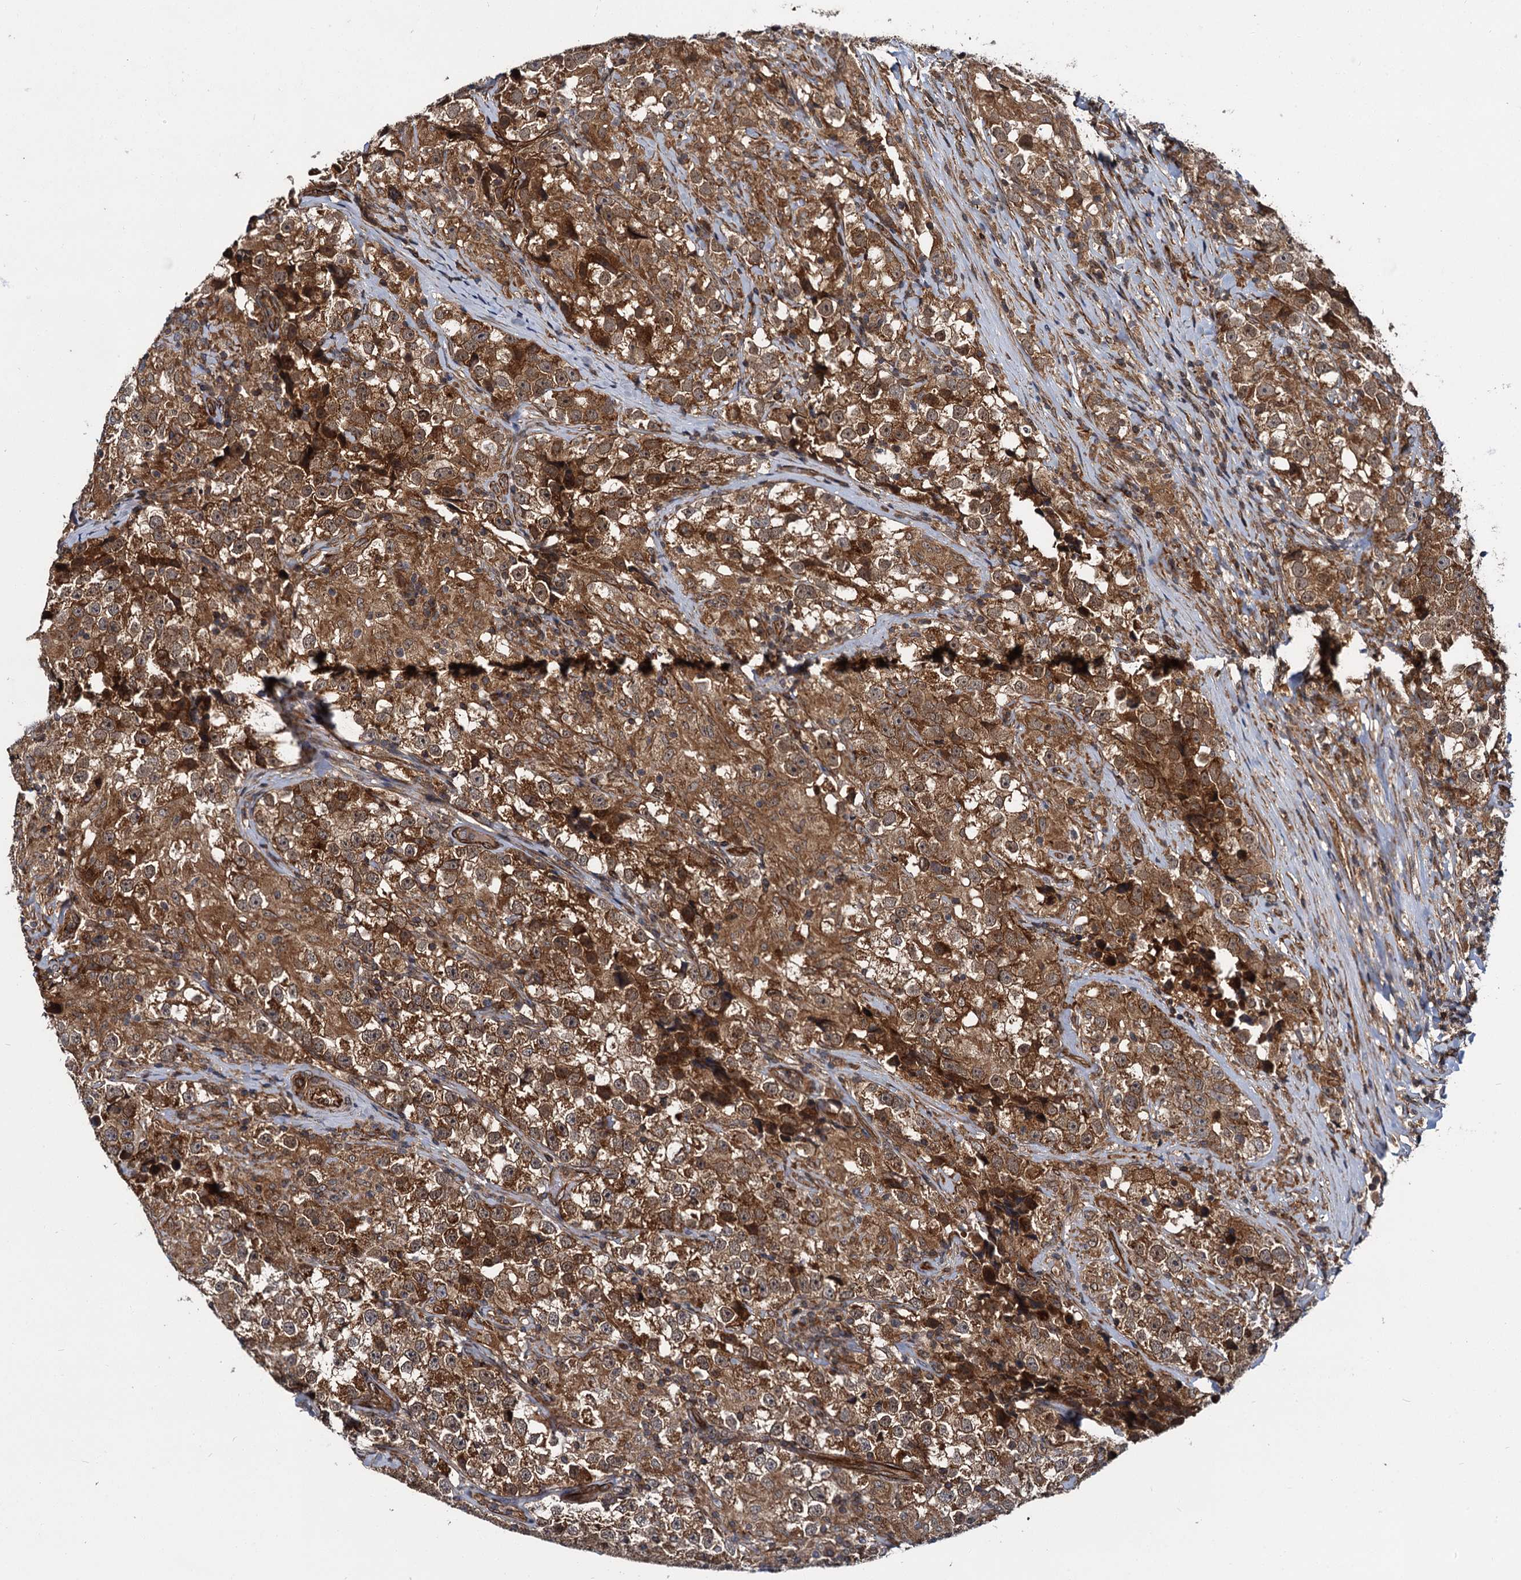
{"staining": {"intensity": "strong", "quantity": ">75%", "location": "cytoplasmic/membranous"}, "tissue": "testis cancer", "cell_type": "Tumor cells", "image_type": "cancer", "snomed": [{"axis": "morphology", "description": "Seminoma, NOS"}, {"axis": "topography", "description": "Testis"}], "caption": "Testis cancer stained with DAB immunohistochemistry reveals high levels of strong cytoplasmic/membranous expression in about >75% of tumor cells.", "gene": "ZFYVE19", "patient": {"sex": "male", "age": 46}}